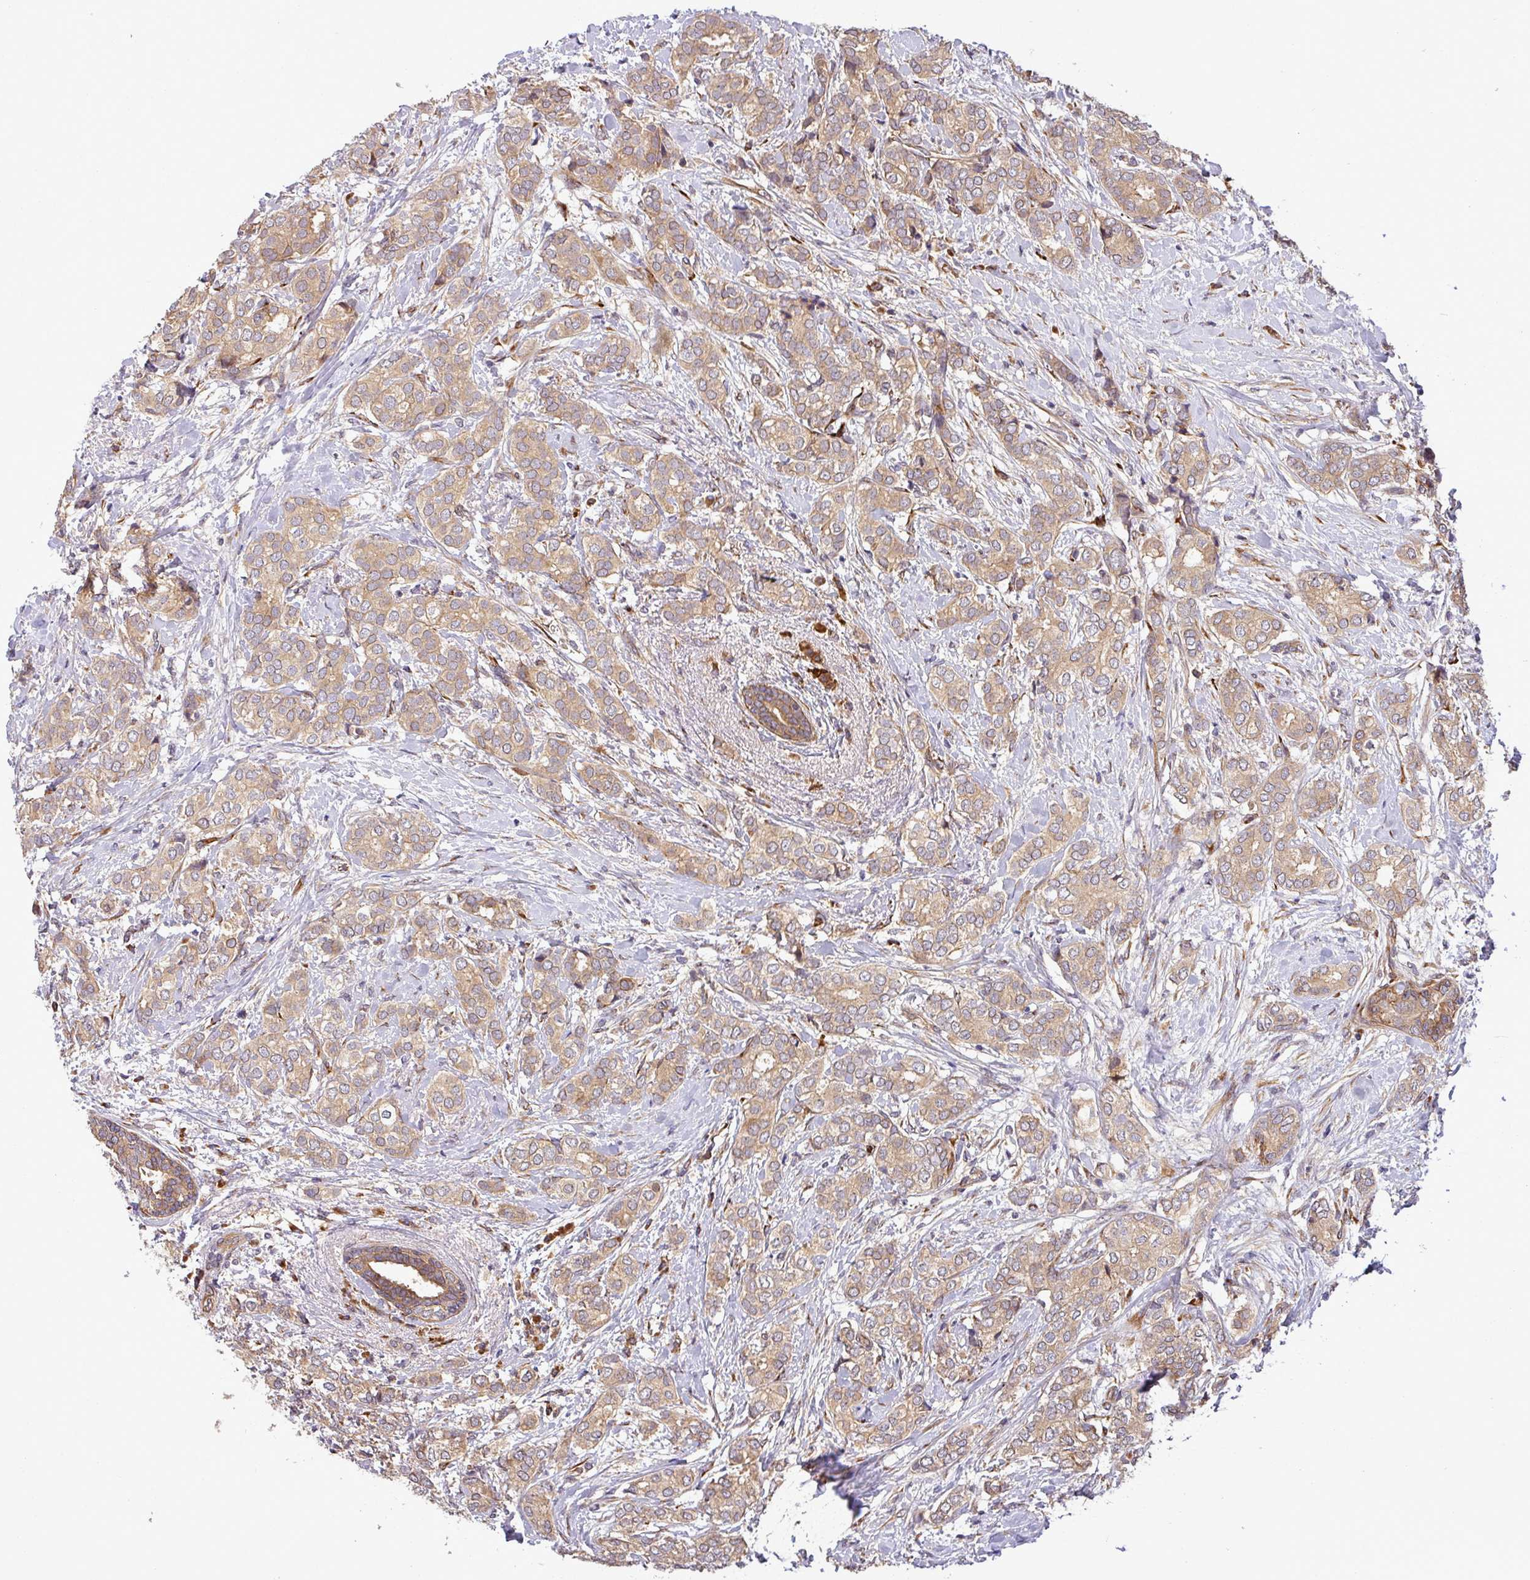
{"staining": {"intensity": "weak", "quantity": "25%-75%", "location": "cytoplasmic/membranous"}, "tissue": "breast cancer", "cell_type": "Tumor cells", "image_type": "cancer", "snomed": [{"axis": "morphology", "description": "Duct carcinoma"}, {"axis": "topography", "description": "Breast"}], "caption": "Breast cancer was stained to show a protein in brown. There is low levels of weak cytoplasmic/membranous expression in about 25%-75% of tumor cells.", "gene": "ART1", "patient": {"sex": "female", "age": 73}}